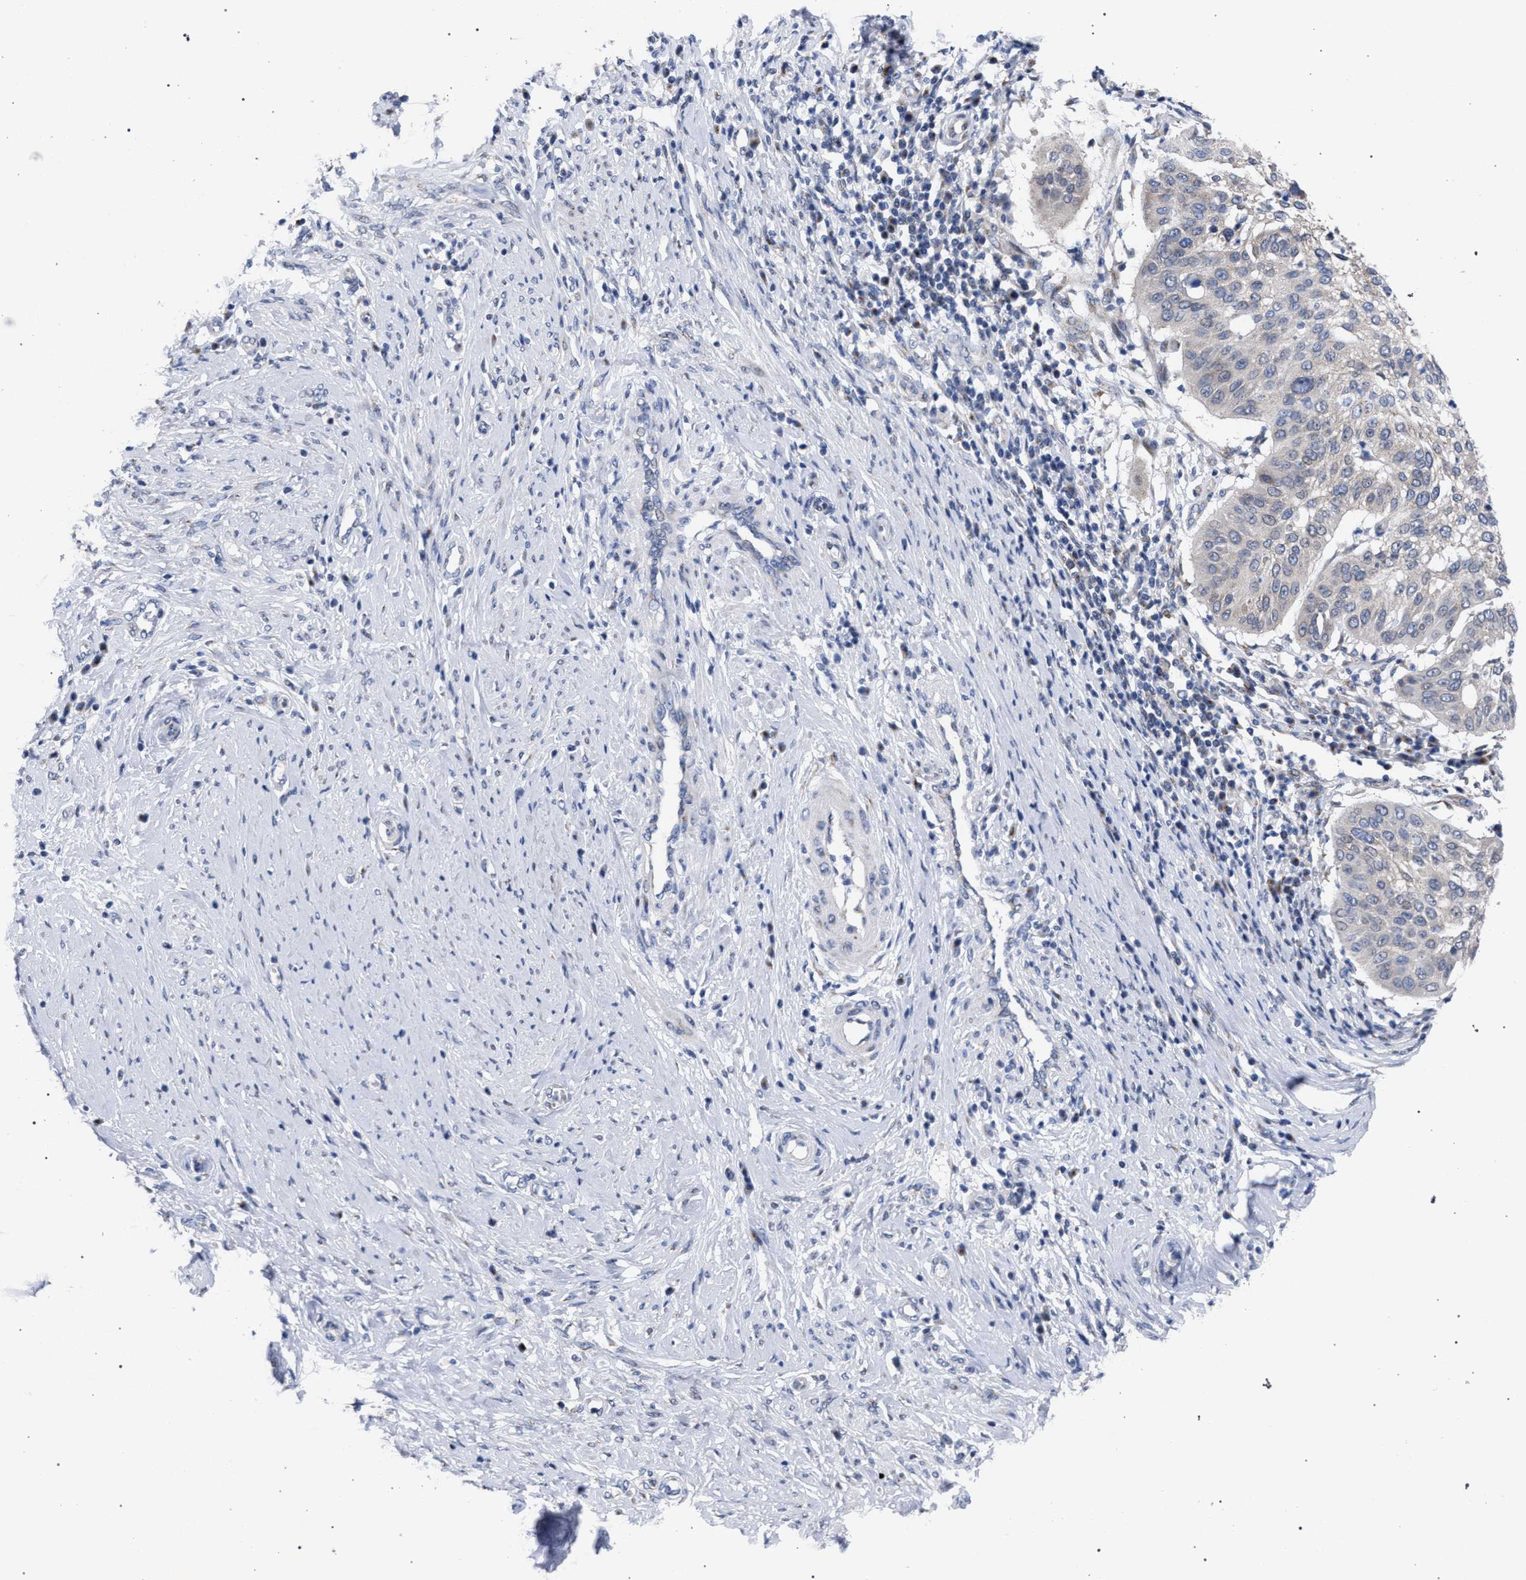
{"staining": {"intensity": "negative", "quantity": "none", "location": "none"}, "tissue": "cervical cancer", "cell_type": "Tumor cells", "image_type": "cancer", "snomed": [{"axis": "morphology", "description": "Normal tissue, NOS"}, {"axis": "morphology", "description": "Squamous cell carcinoma, NOS"}, {"axis": "topography", "description": "Cervix"}], "caption": "A histopathology image of squamous cell carcinoma (cervical) stained for a protein demonstrates no brown staining in tumor cells.", "gene": "GOLGA2", "patient": {"sex": "female", "age": 39}}